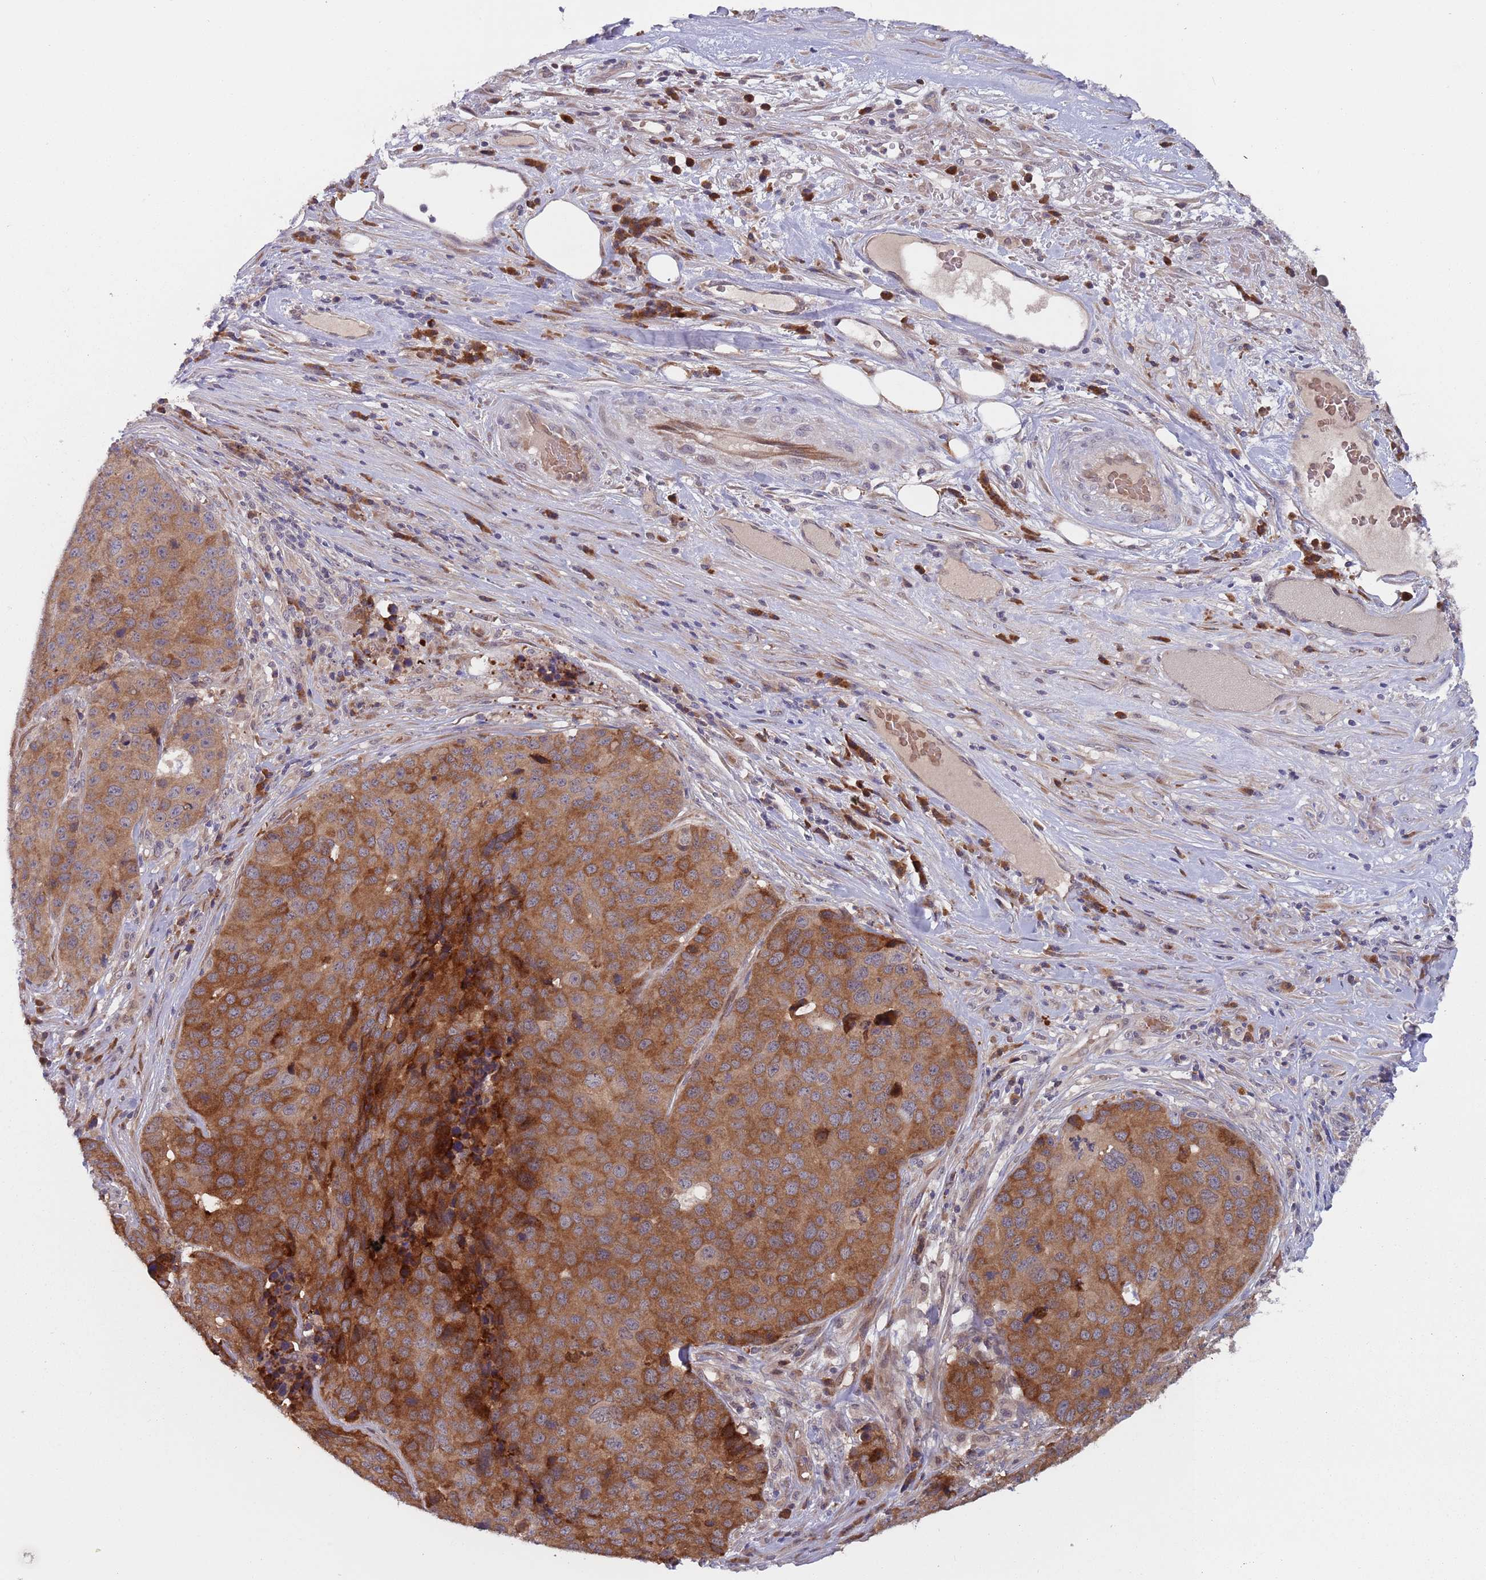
{"staining": {"intensity": "moderate", "quantity": ">75%", "location": "cytoplasmic/membranous"}, "tissue": "stomach cancer", "cell_type": "Tumor cells", "image_type": "cancer", "snomed": [{"axis": "morphology", "description": "Adenocarcinoma, NOS"}, {"axis": "topography", "description": "Stomach"}], "caption": "Immunohistochemical staining of adenocarcinoma (stomach) exhibits medium levels of moderate cytoplasmic/membranous positivity in about >75% of tumor cells. The staining is performed using DAB (3,3'-diaminobenzidine) brown chromogen to label protein expression. The nuclei are counter-stained blue using hematoxylin.", "gene": "ZNF140", "patient": {"sex": "male", "age": 71}}